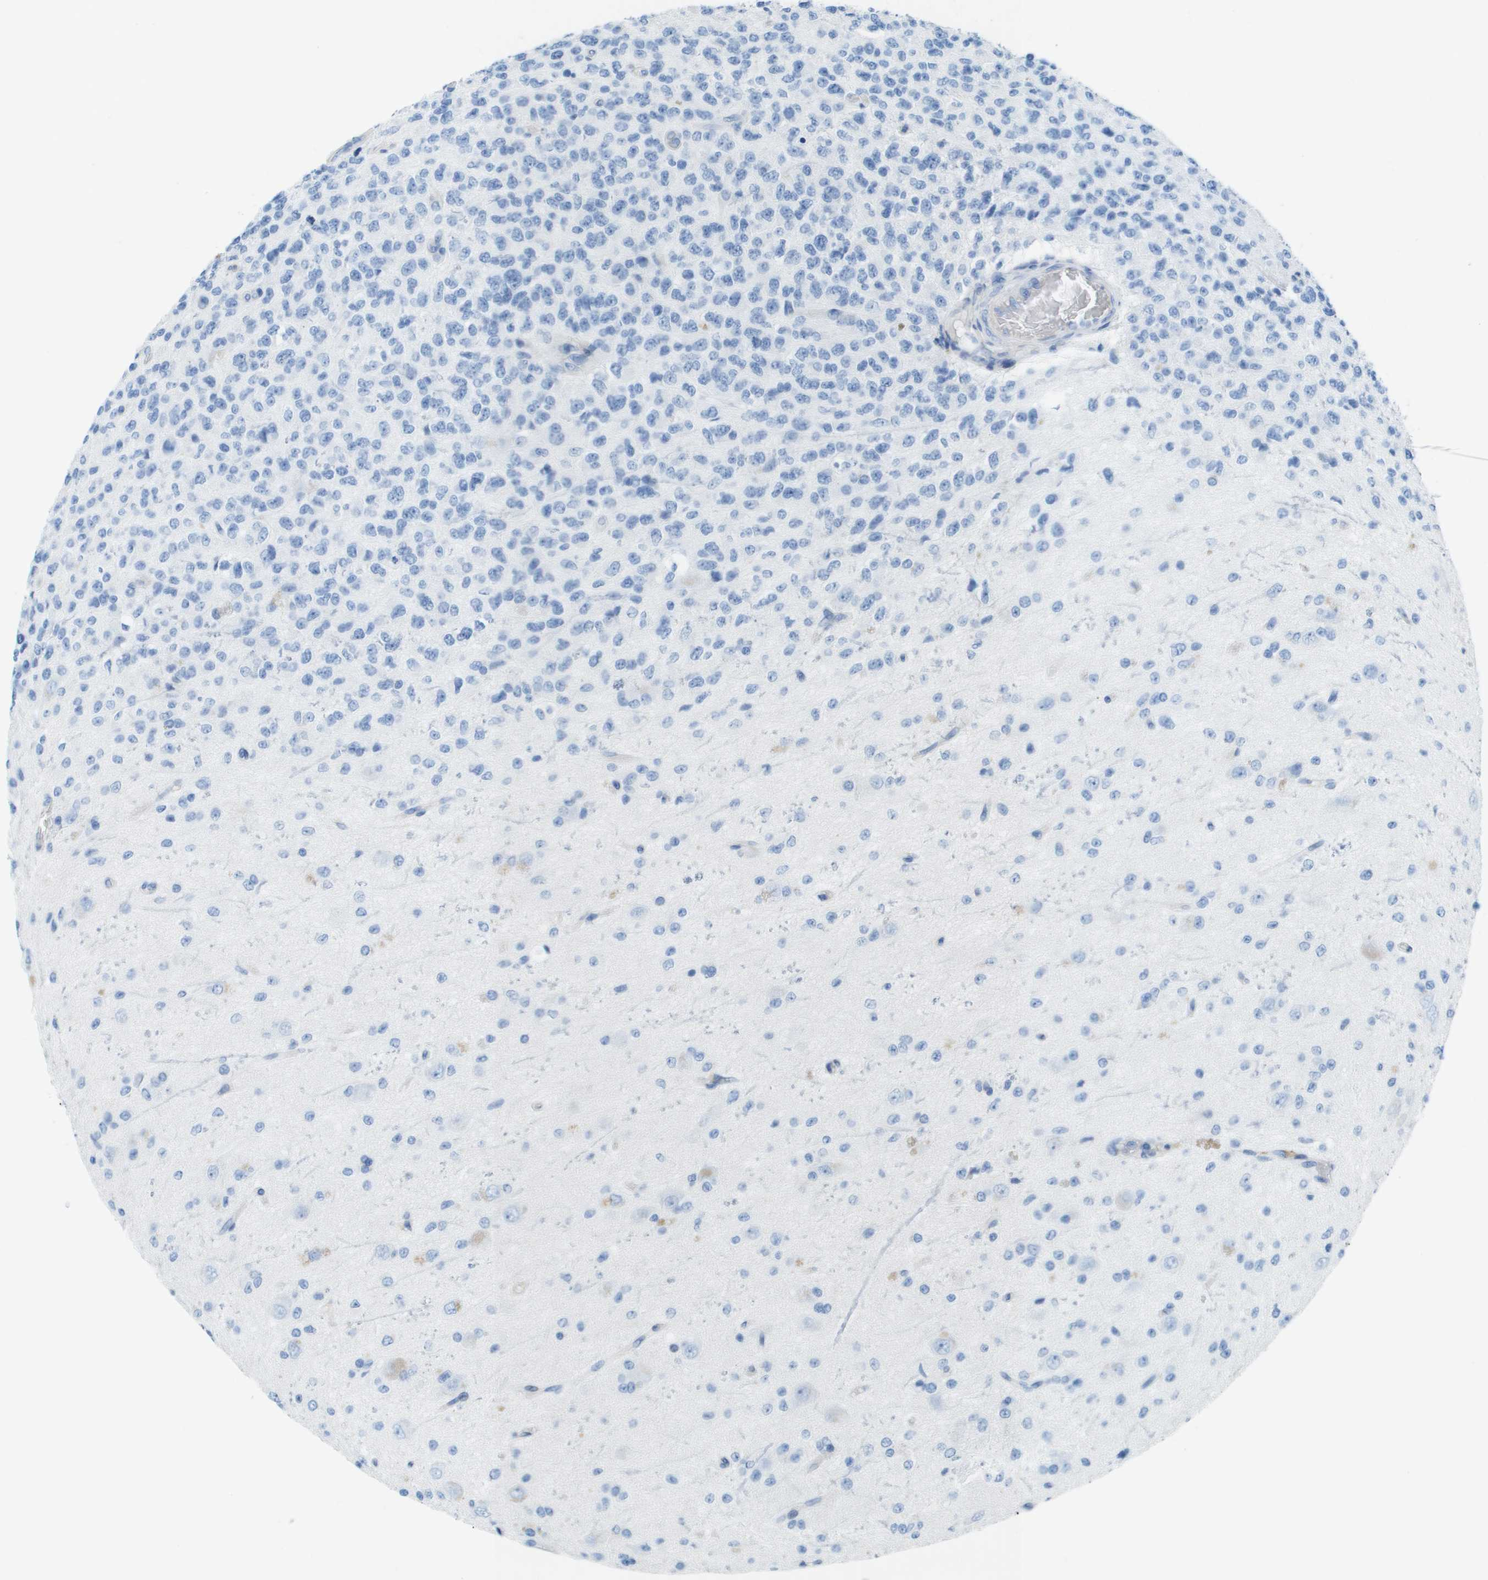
{"staining": {"intensity": "negative", "quantity": "none", "location": "none"}, "tissue": "glioma", "cell_type": "Tumor cells", "image_type": "cancer", "snomed": [{"axis": "morphology", "description": "Glioma, malignant, High grade"}, {"axis": "topography", "description": "pancreas cauda"}], "caption": "Immunohistochemistry (IHC) histopathology image of neoplastic tissue: human glioma stained with DAB (3,3'-diaminobenzidine) reveals no significant protein expression in tumor cells. (Stains: DAB (3,3'-diaminobenzidine) immunohistochemistry (IHC) with hematoxylin counter stain, Microscopy: brightfield microscopy at high magnification).", "gene": "CD46", "patient": {"sex": "male", "age": 60}}